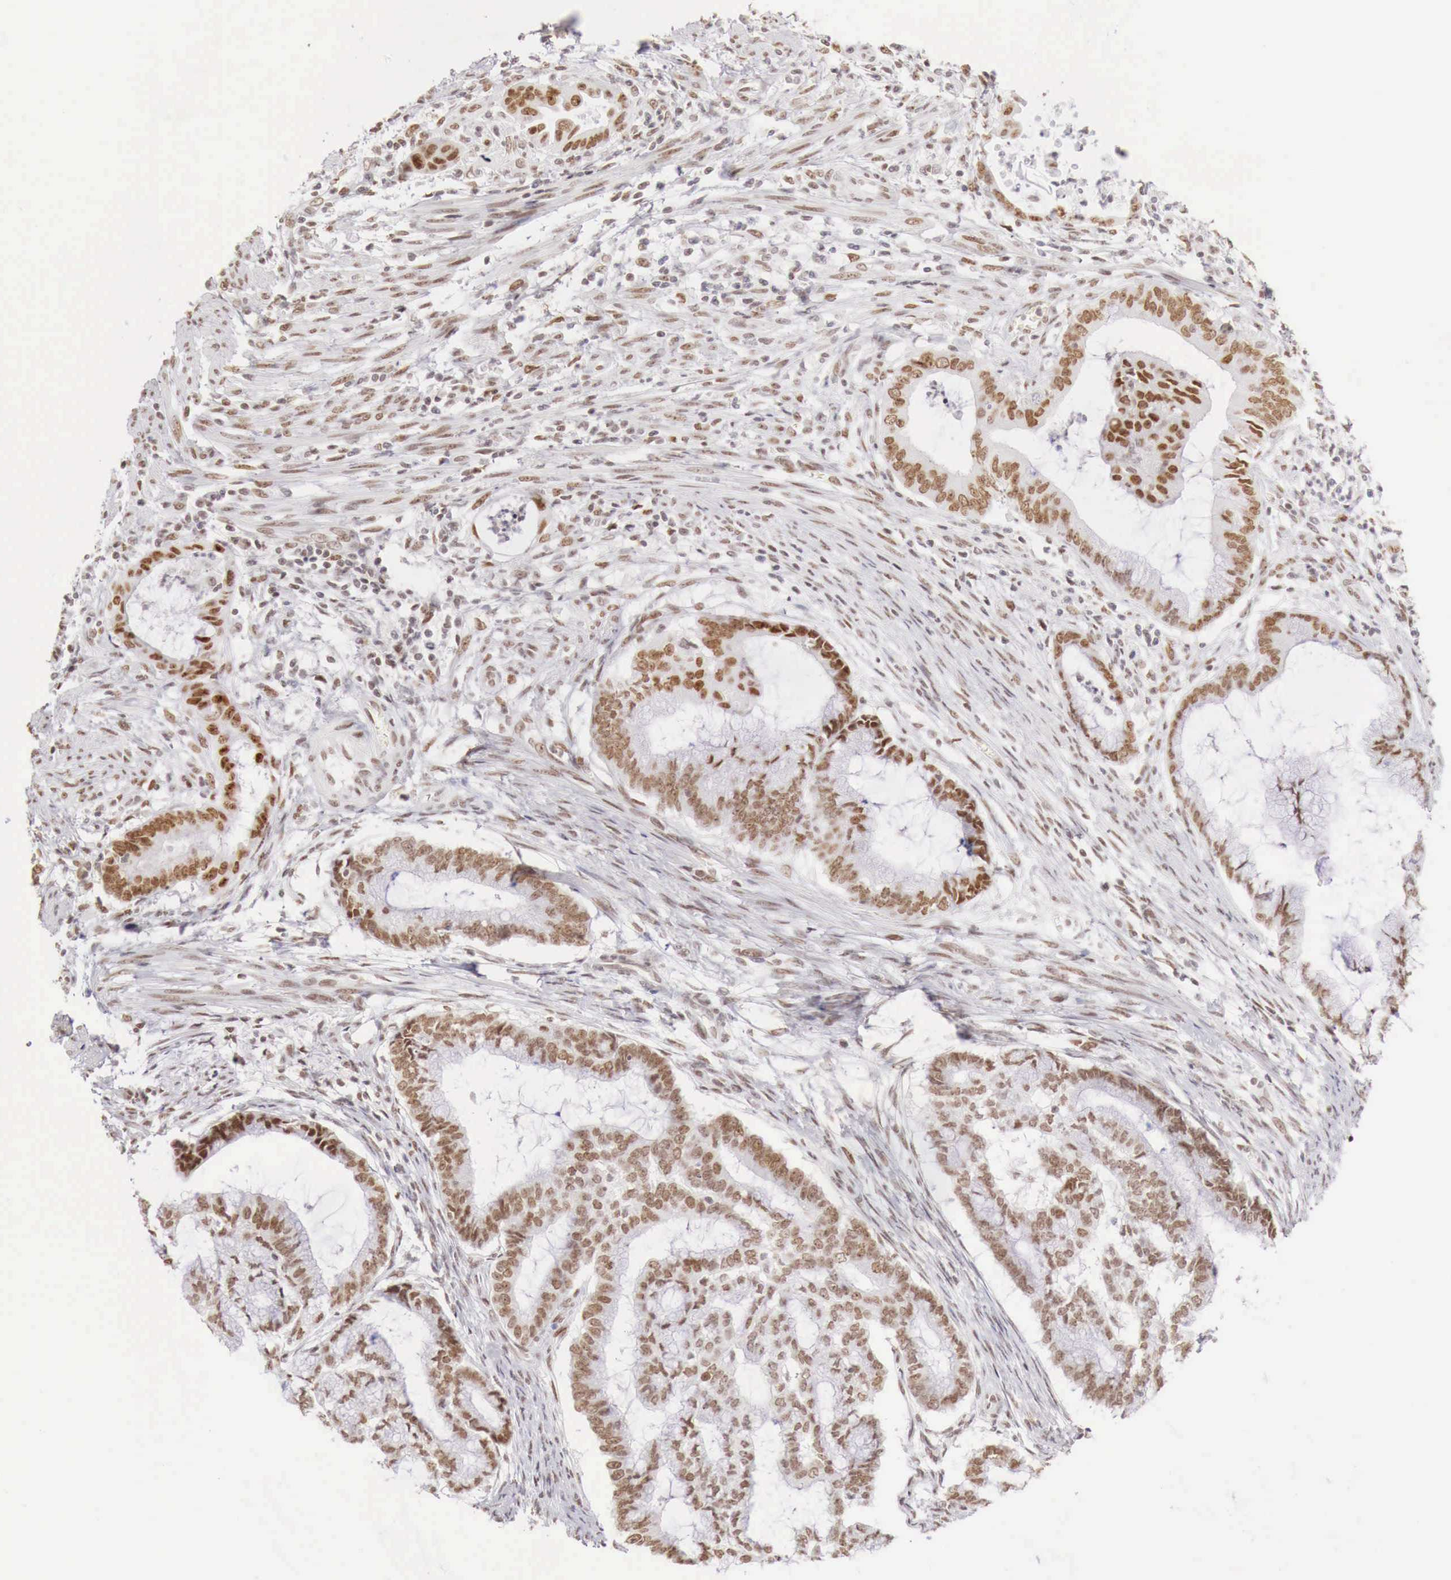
{"staining": {"intensity": "moderate", "quantity": "25%-75%", "location": "nuclear"}, "tissue": "endometrial cancer", "cell_type": "Tumor cells", "image_type": "cancer", "snomed": [{"axis": "morphology", "description": "Adenocarcinoma, NOS"}, {"axis": "topography", "description": "Endometrium"}], "caption": "Immunohistochemical staining of endometrial cancer (adenocarcinoma) exhibits medium levels of moderate nuclear protein positivity in approximately 25%-75% of tumor cells. (brown staining indicates protein expression, while blue staining denotes nuclei).", "gene": "PHF14", "patient": {"sex": "female", "age": 63}}